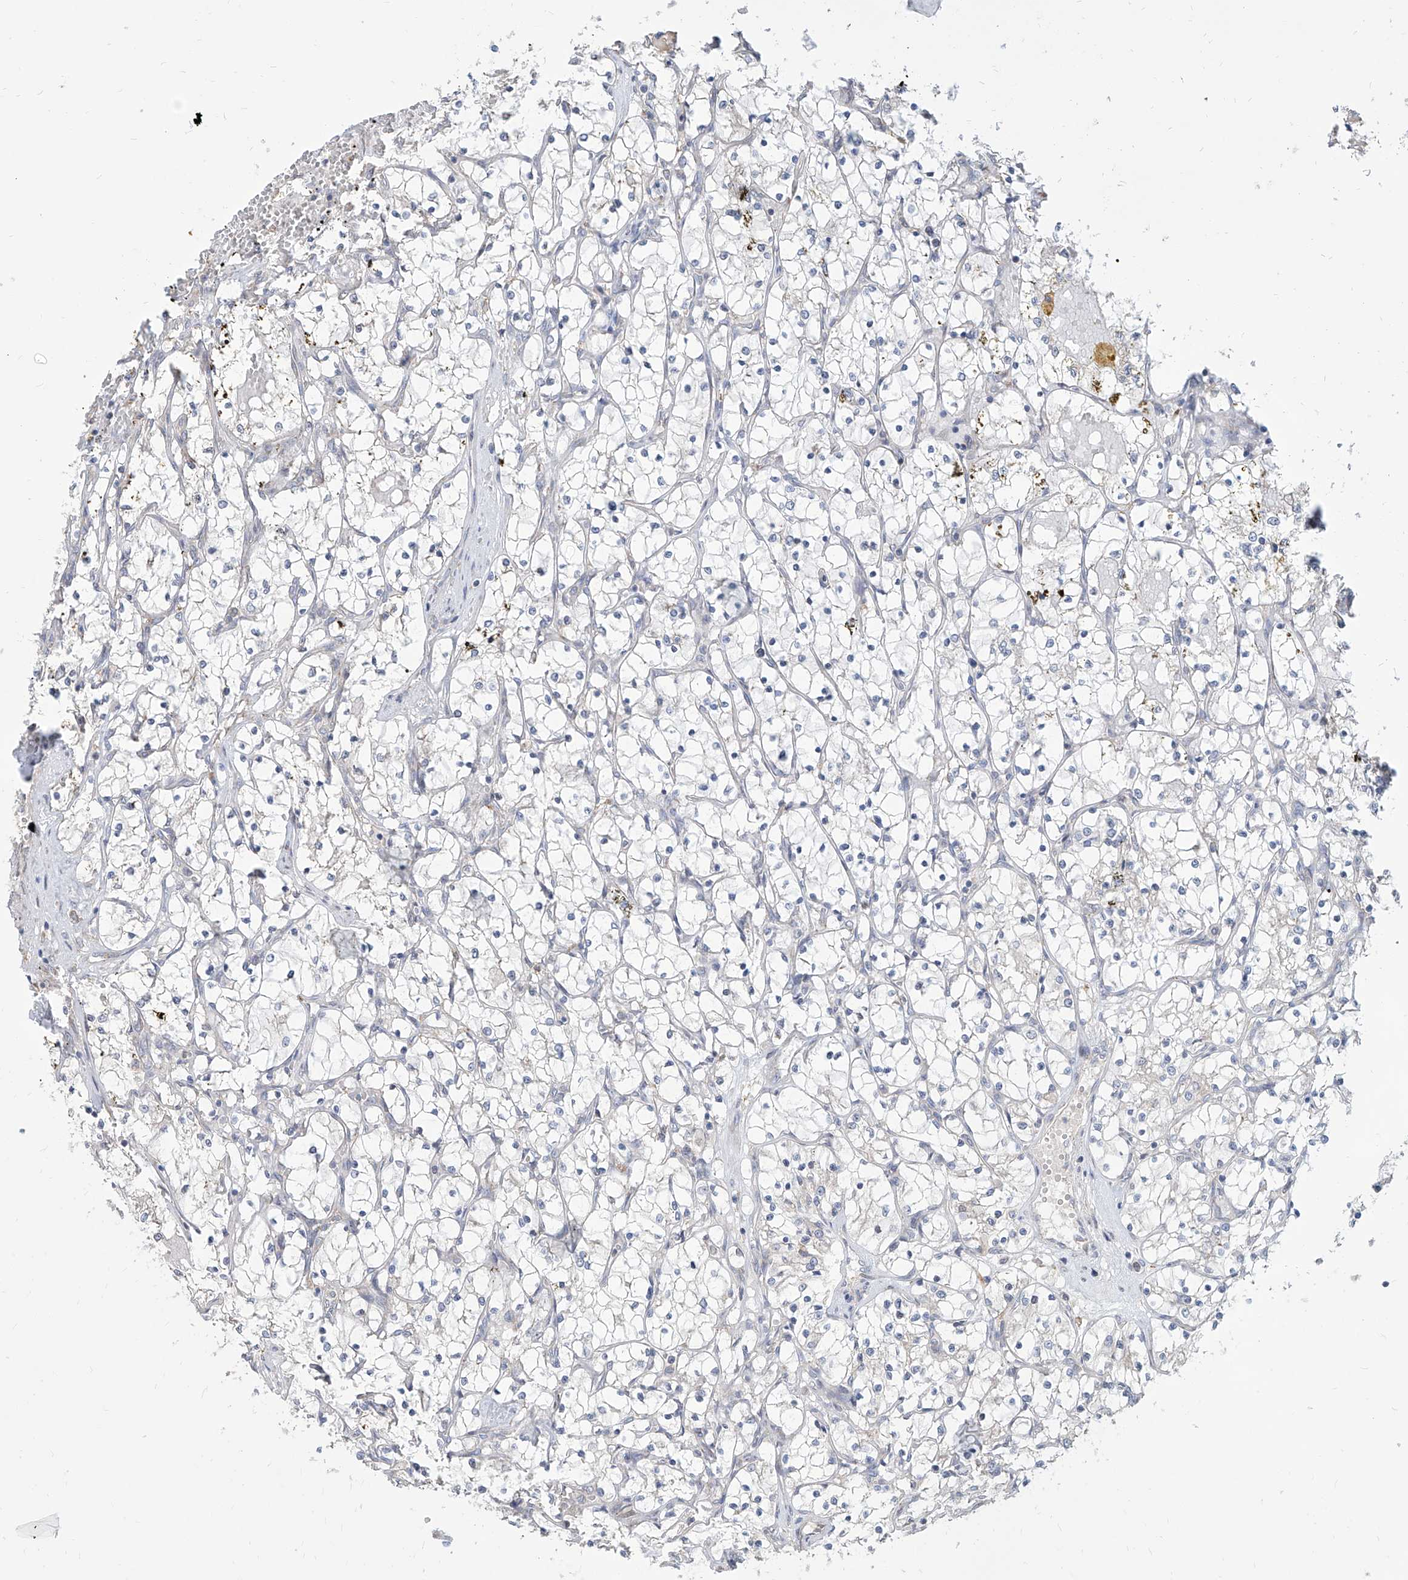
{"staining": {"intensity": "negative", "quantity": "none", "location": "none"}, "tissue": "renal cancer", "cell_type": "Tumor cells", "image_type": "cancer", "snomed": [{"axis": "morphology", "description": "Adenocarcinoma, NOS"}, {"axis": "topography", "description": "Kidney"}], "caption": "An image of renal cancer (adenocarcinoma) stained for a protein demonstrates no brown staining in tumor cells.", "gene": "FAM83B", "patient": {"sex": "female", "age": 69}}